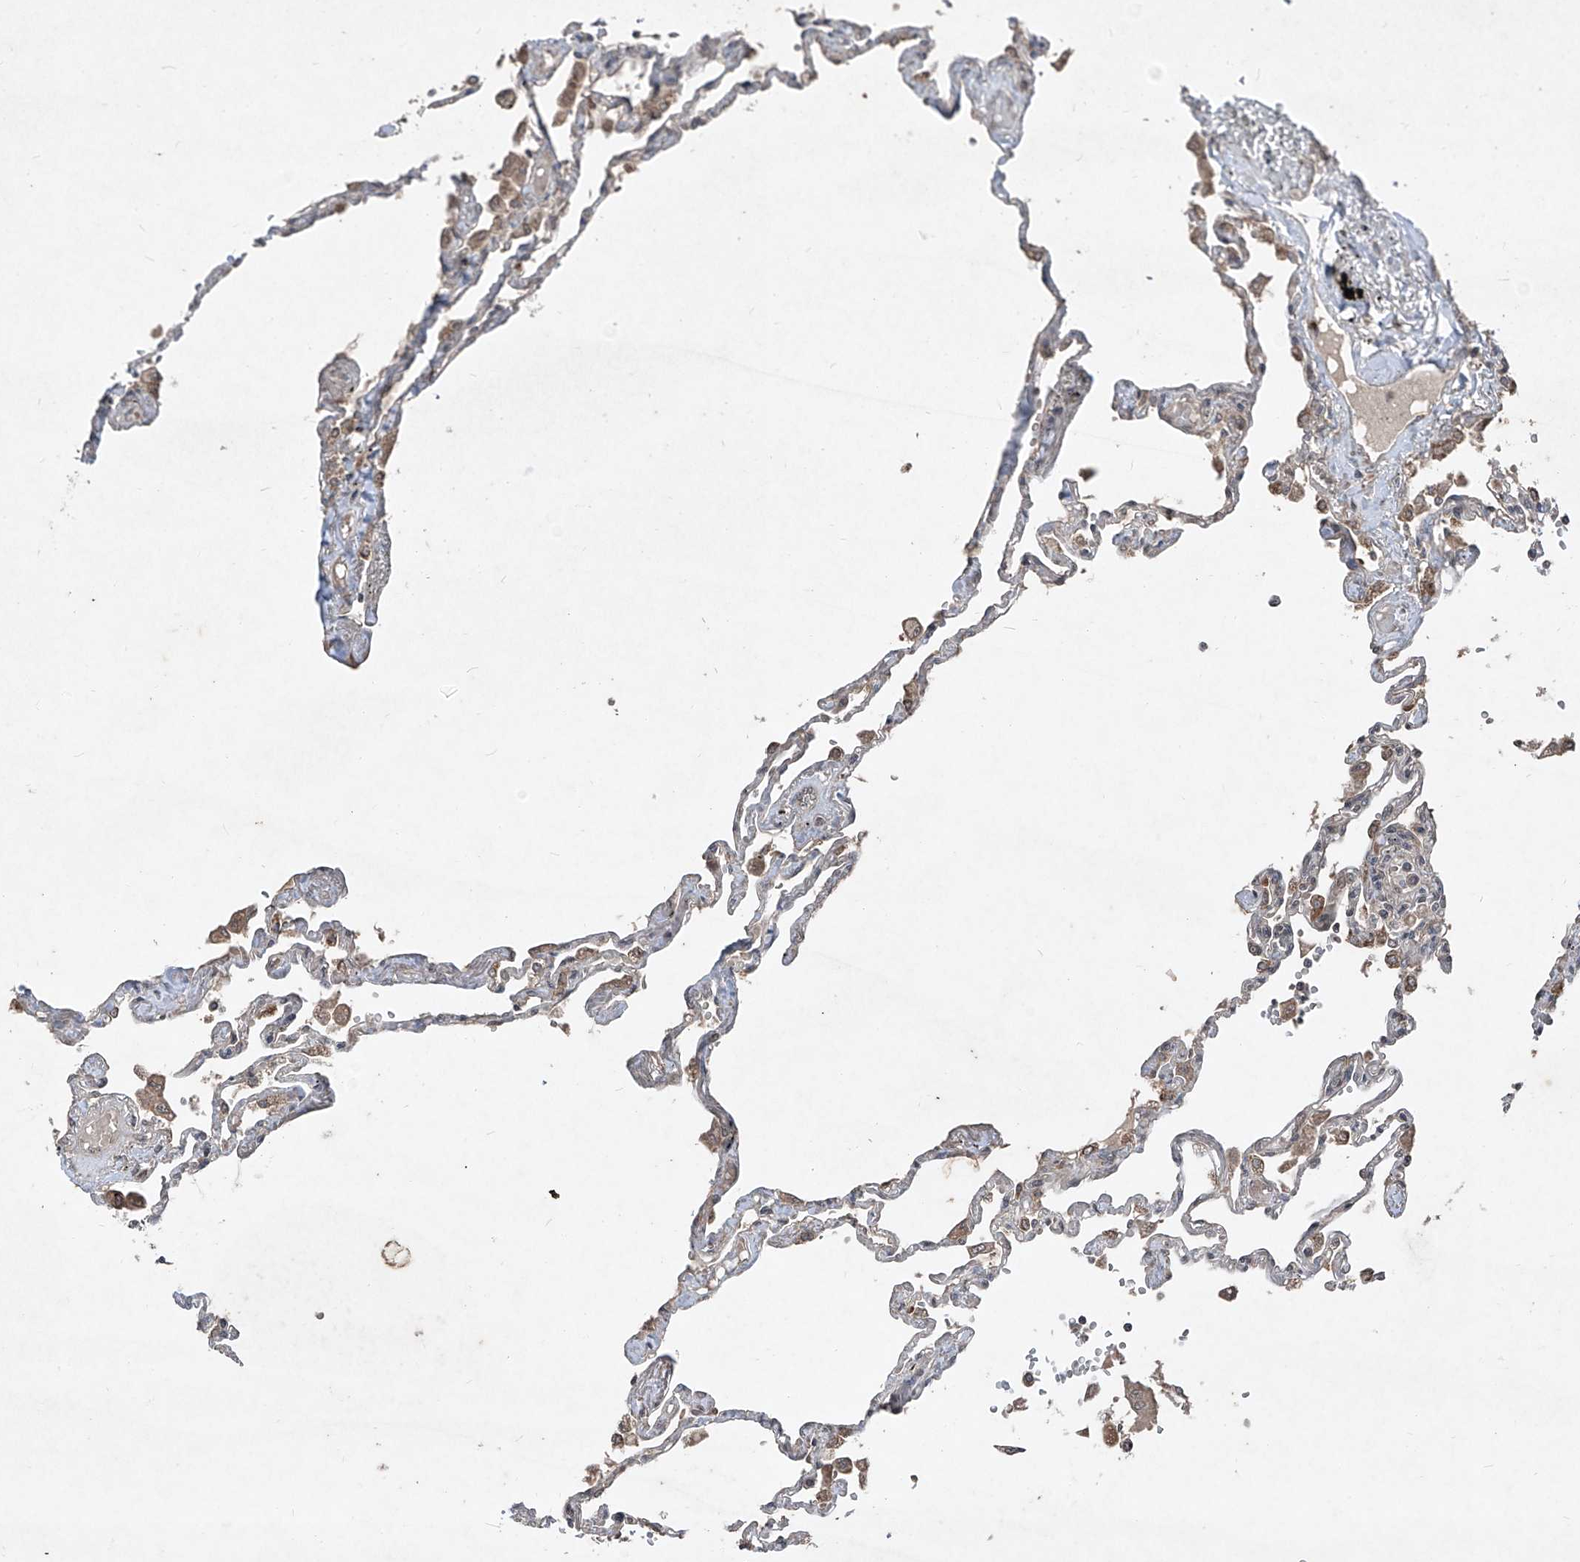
{"staining": {"intensity": "moderate", "quantity": "<25%", "location": "cytoplasmic/membranous"}, "tissue": "lung", "cell_type": "Alveolar cells", "image_type": "normal", "snomed": [{"axis": "morphology", "description": "Normal tissue, NOS"}, {"axis": "topography", "description": "Lung"}], "caption": "IHC of benign human lung reveals low levels of moderate cytoplasmic/membranous expression in about <25% of alveolar cells.", "gene": "ABCD3", "patient": {"sex": "female", "age": 67}}